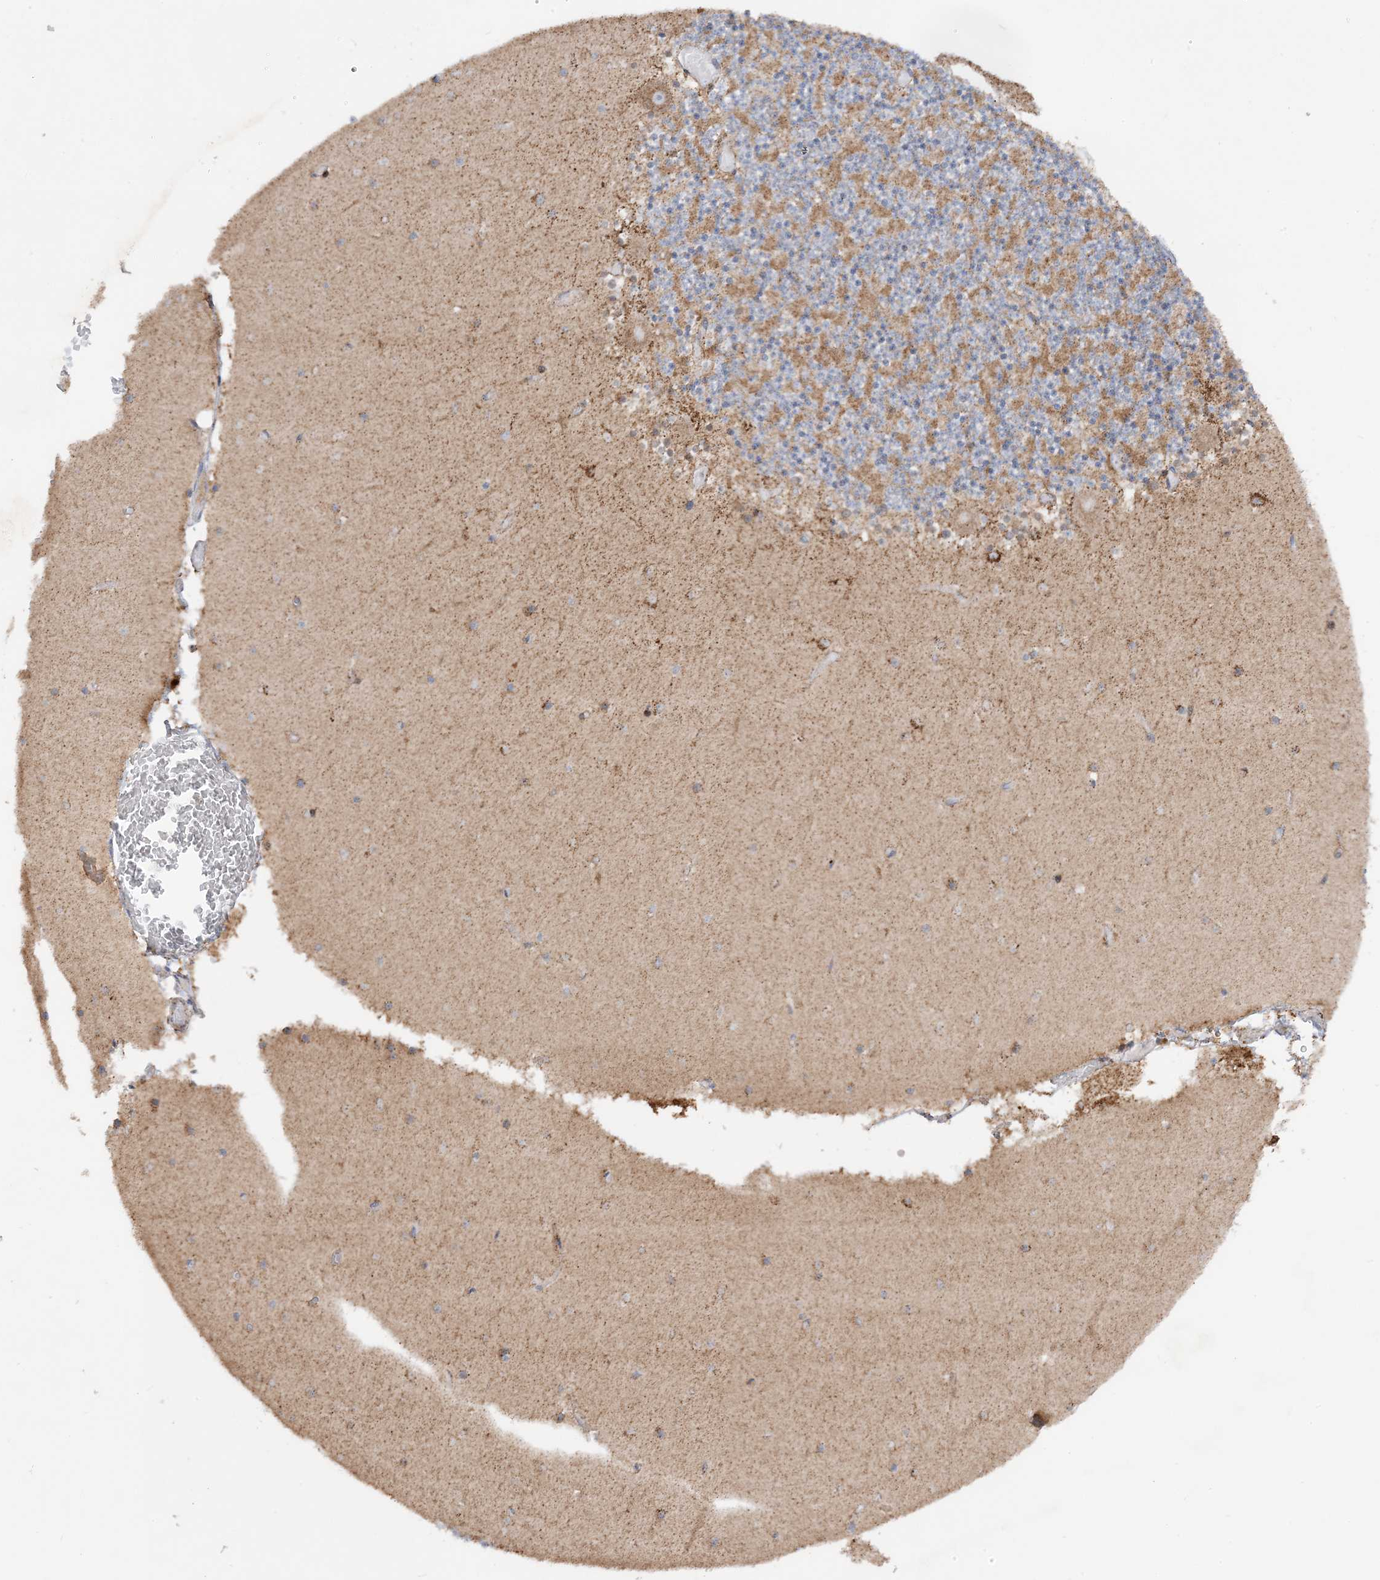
{"staining": {"intensity": "moderate", "quantity": ">75%", "location": "cytoplasmic/membranous"}, "tissue": "cerebellum", "cell_type": "Cells in granular layer", "image_type": "normal", "snomed": [{"axis": "morphology", "description": "Normal tissue, NOS"}, {"axis": "topography", "description": "Cerebellum"}], "caption": "DAB (3,3'-diaminobenzidine) immunohistochemical staining of normal human cerebellum demonstrates moderate cytoplasmic/membranous protein expression in about >75% of cells in granular layer.", "gene": "NDUFAF3", "patient": {"sex": "female", "age": 28}}